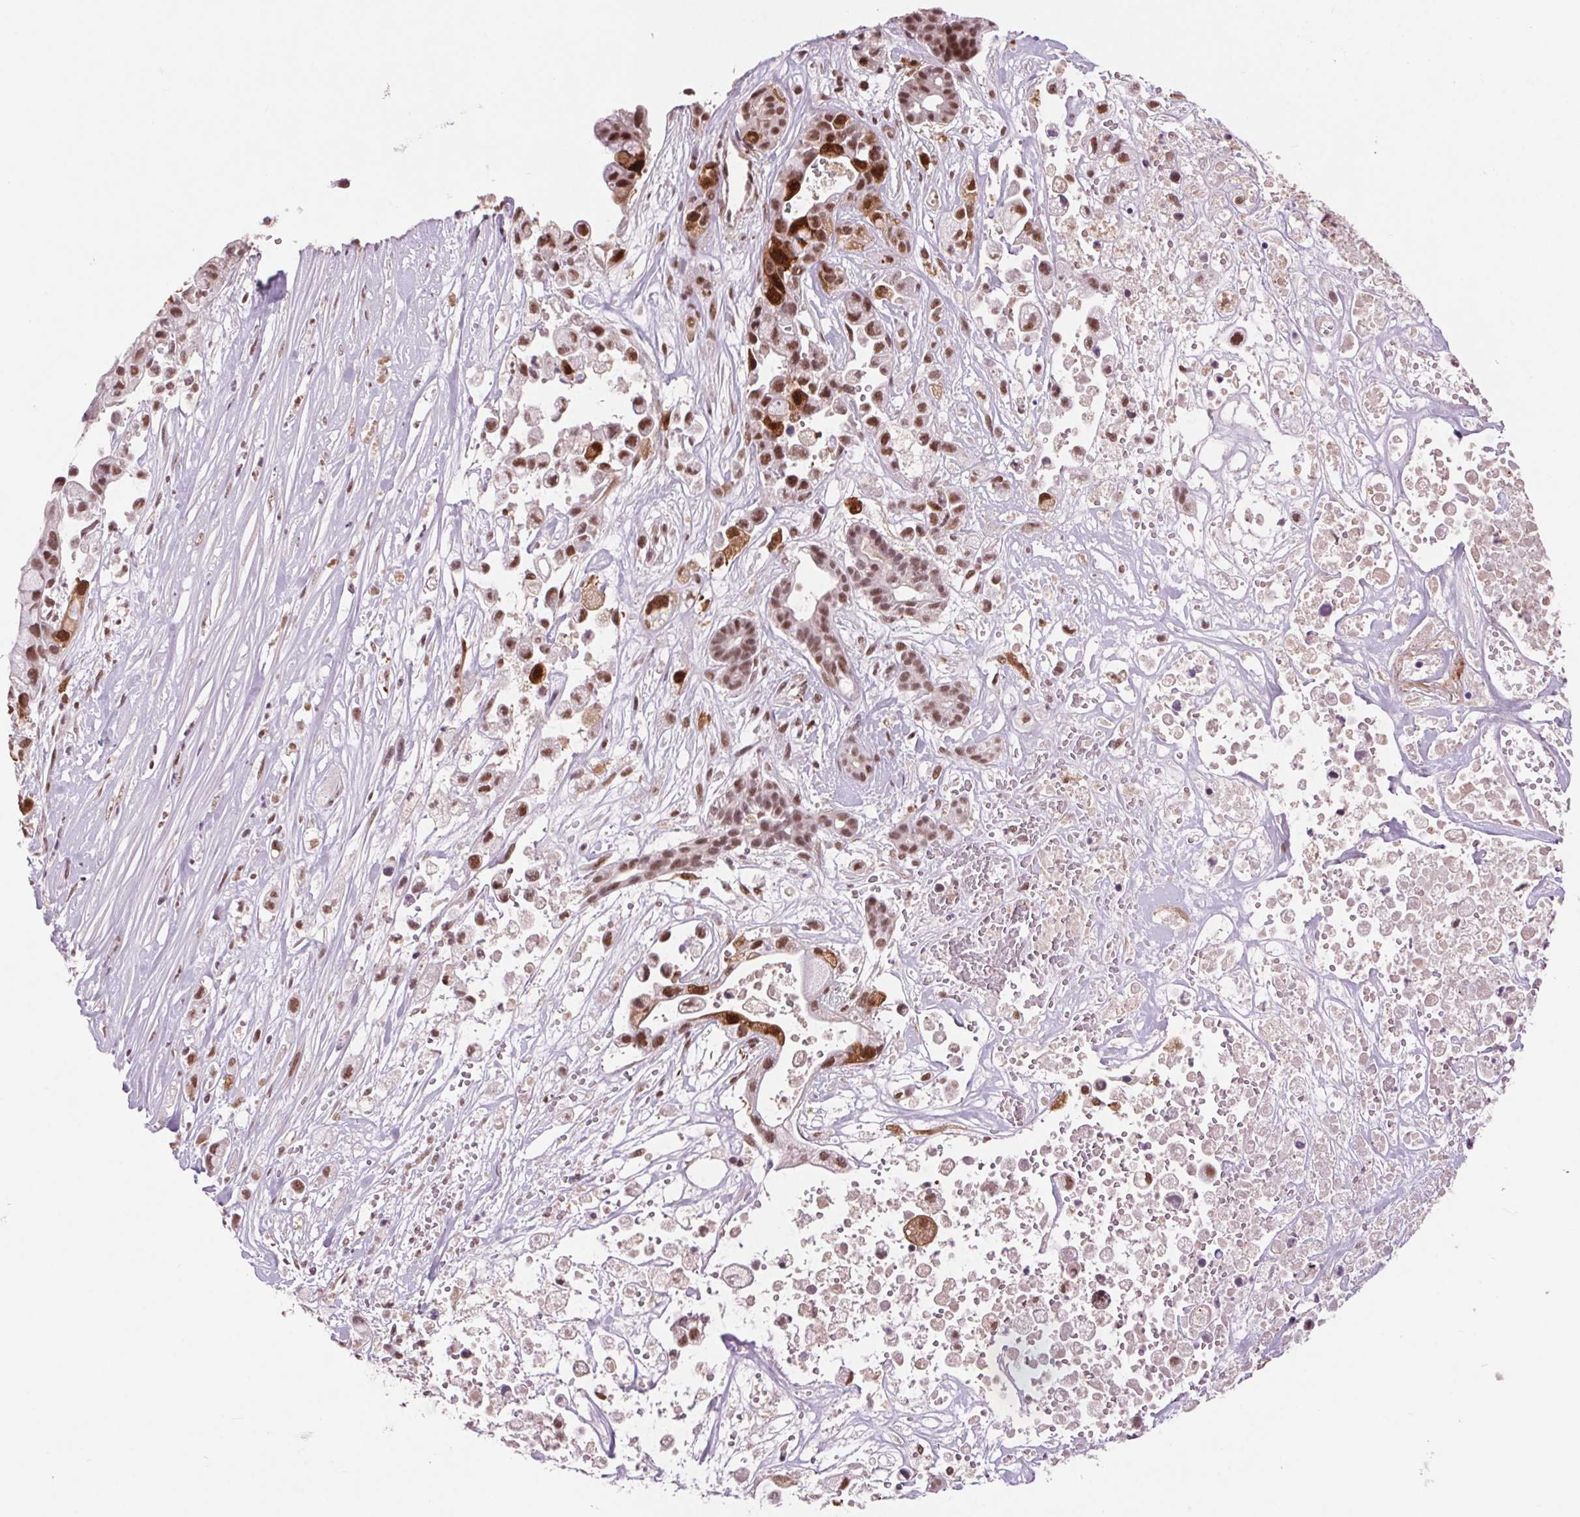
{"staining": {"intensity": "strong", "quantity": ">75%", "location": "nuclear"}, "tissue": "pancreatic cancer", "cell_type": "Tumor cells", "image_type": "cancer", "snomed": [{"axis": "morphology", "description": "Adenocarcinoma, NOS"}, {"axis": "topography", "description": "Pancreas"}], "caption": "Pancreatic cancer (adenocarcinoma) tissue shows strong nuclear expression in approximately >75% of tumor cells The staining was performed using DAB (3,3'-diaminobenzidine) to visualize the protein expression in brown, while the nuclei were stained in blue with hematoxylin (Magnification: 20x).", "gene": "CD2BP2", "patient": {"sex": "male", "age": 44}}